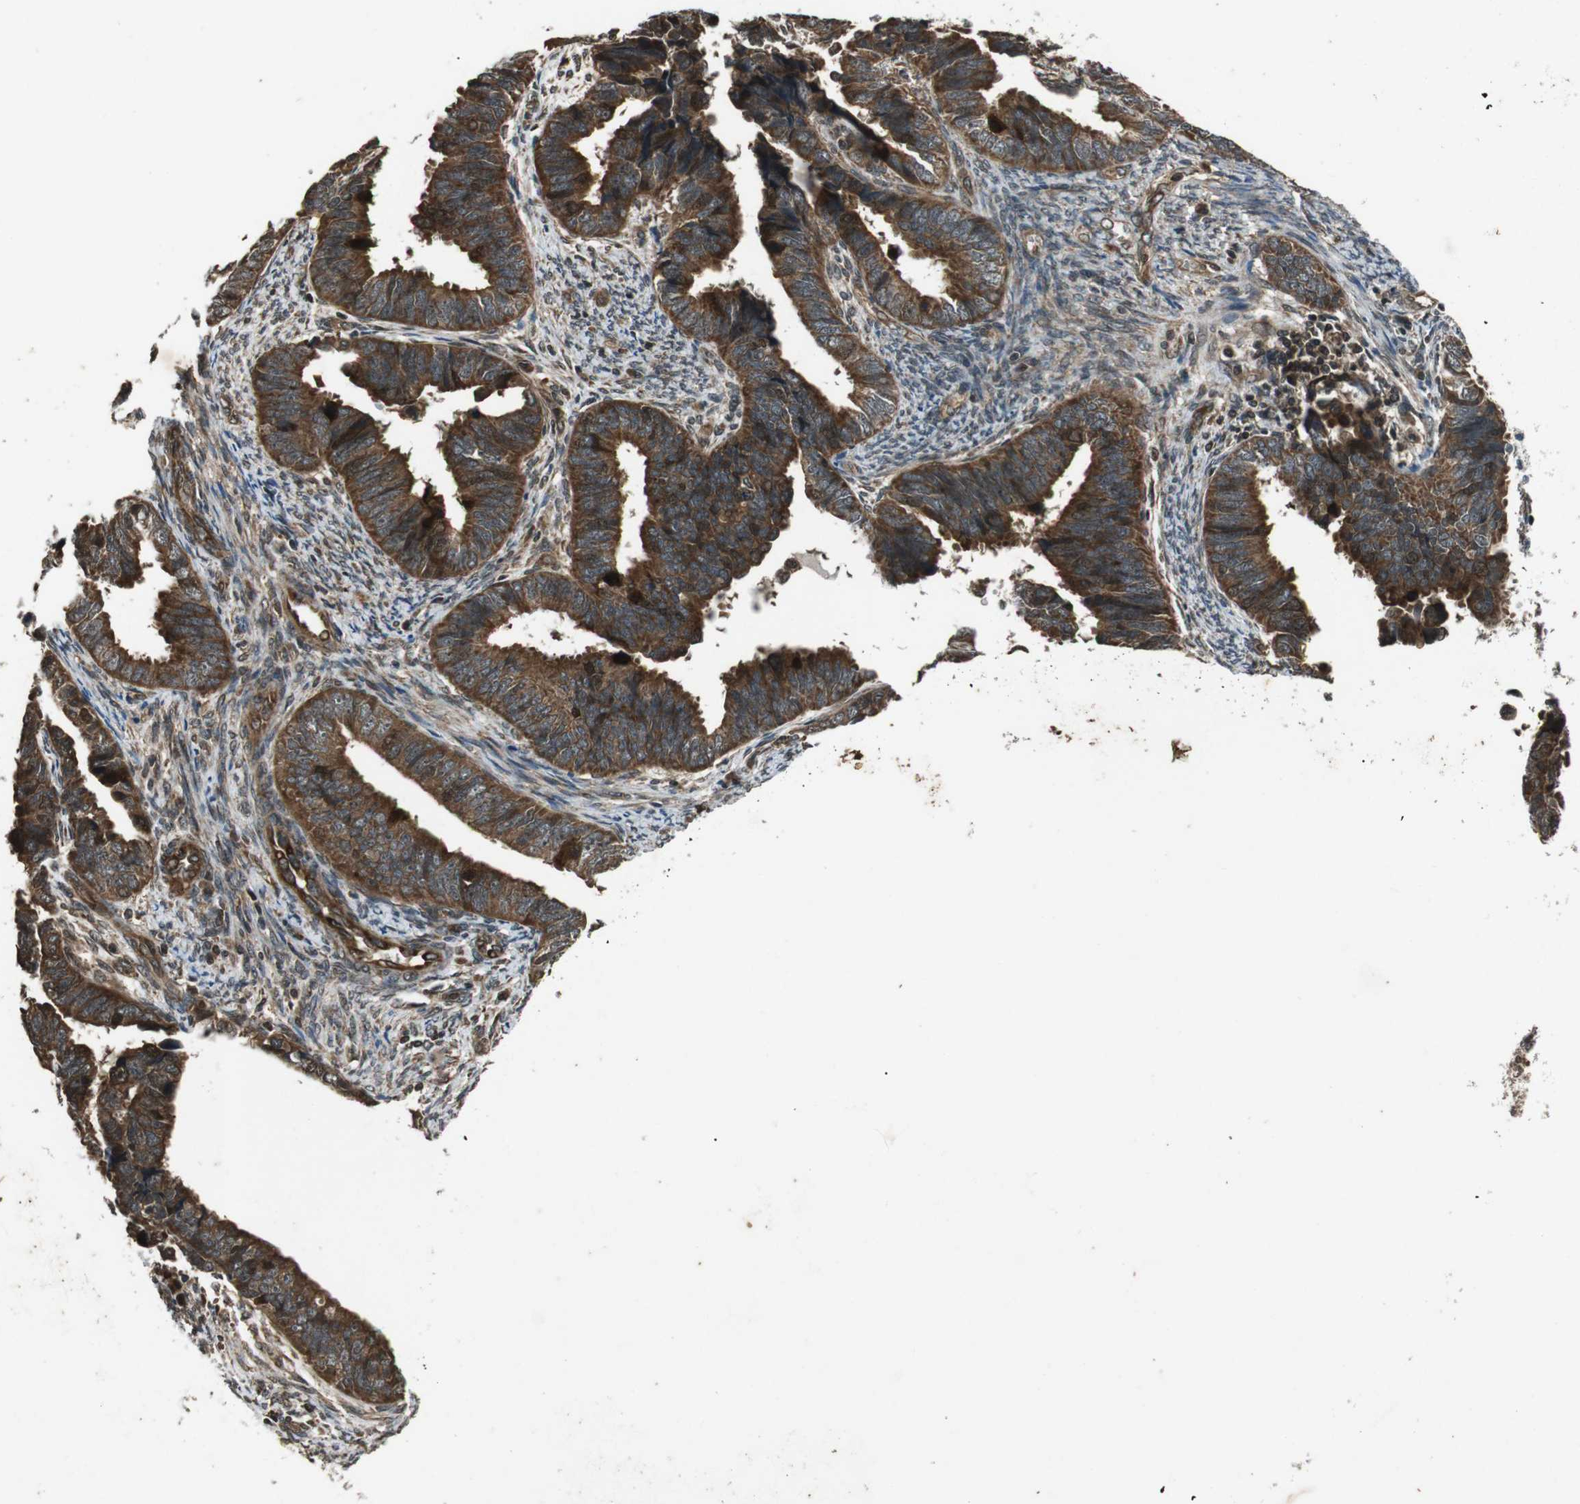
{"staining": {"intensity": "strong", "quantity": ">75%", "location": "cytoplasmic/membranous"}, "tissue": "endometrial cancer", "cell_type": "Tumor cells", "image_type": "cancer", "snomed": [{"axis": "morphology", "description": "Adenocarcinoma, NOS"}, {"axis": "topography", "description": "Endometrium"}], "caption": "Human endometrial adenocarcinoma stained with a protein marker reveals strong staining in tumor cells.", "gene": "PLK2", "patient": {"sex": "female", "age": 75}}